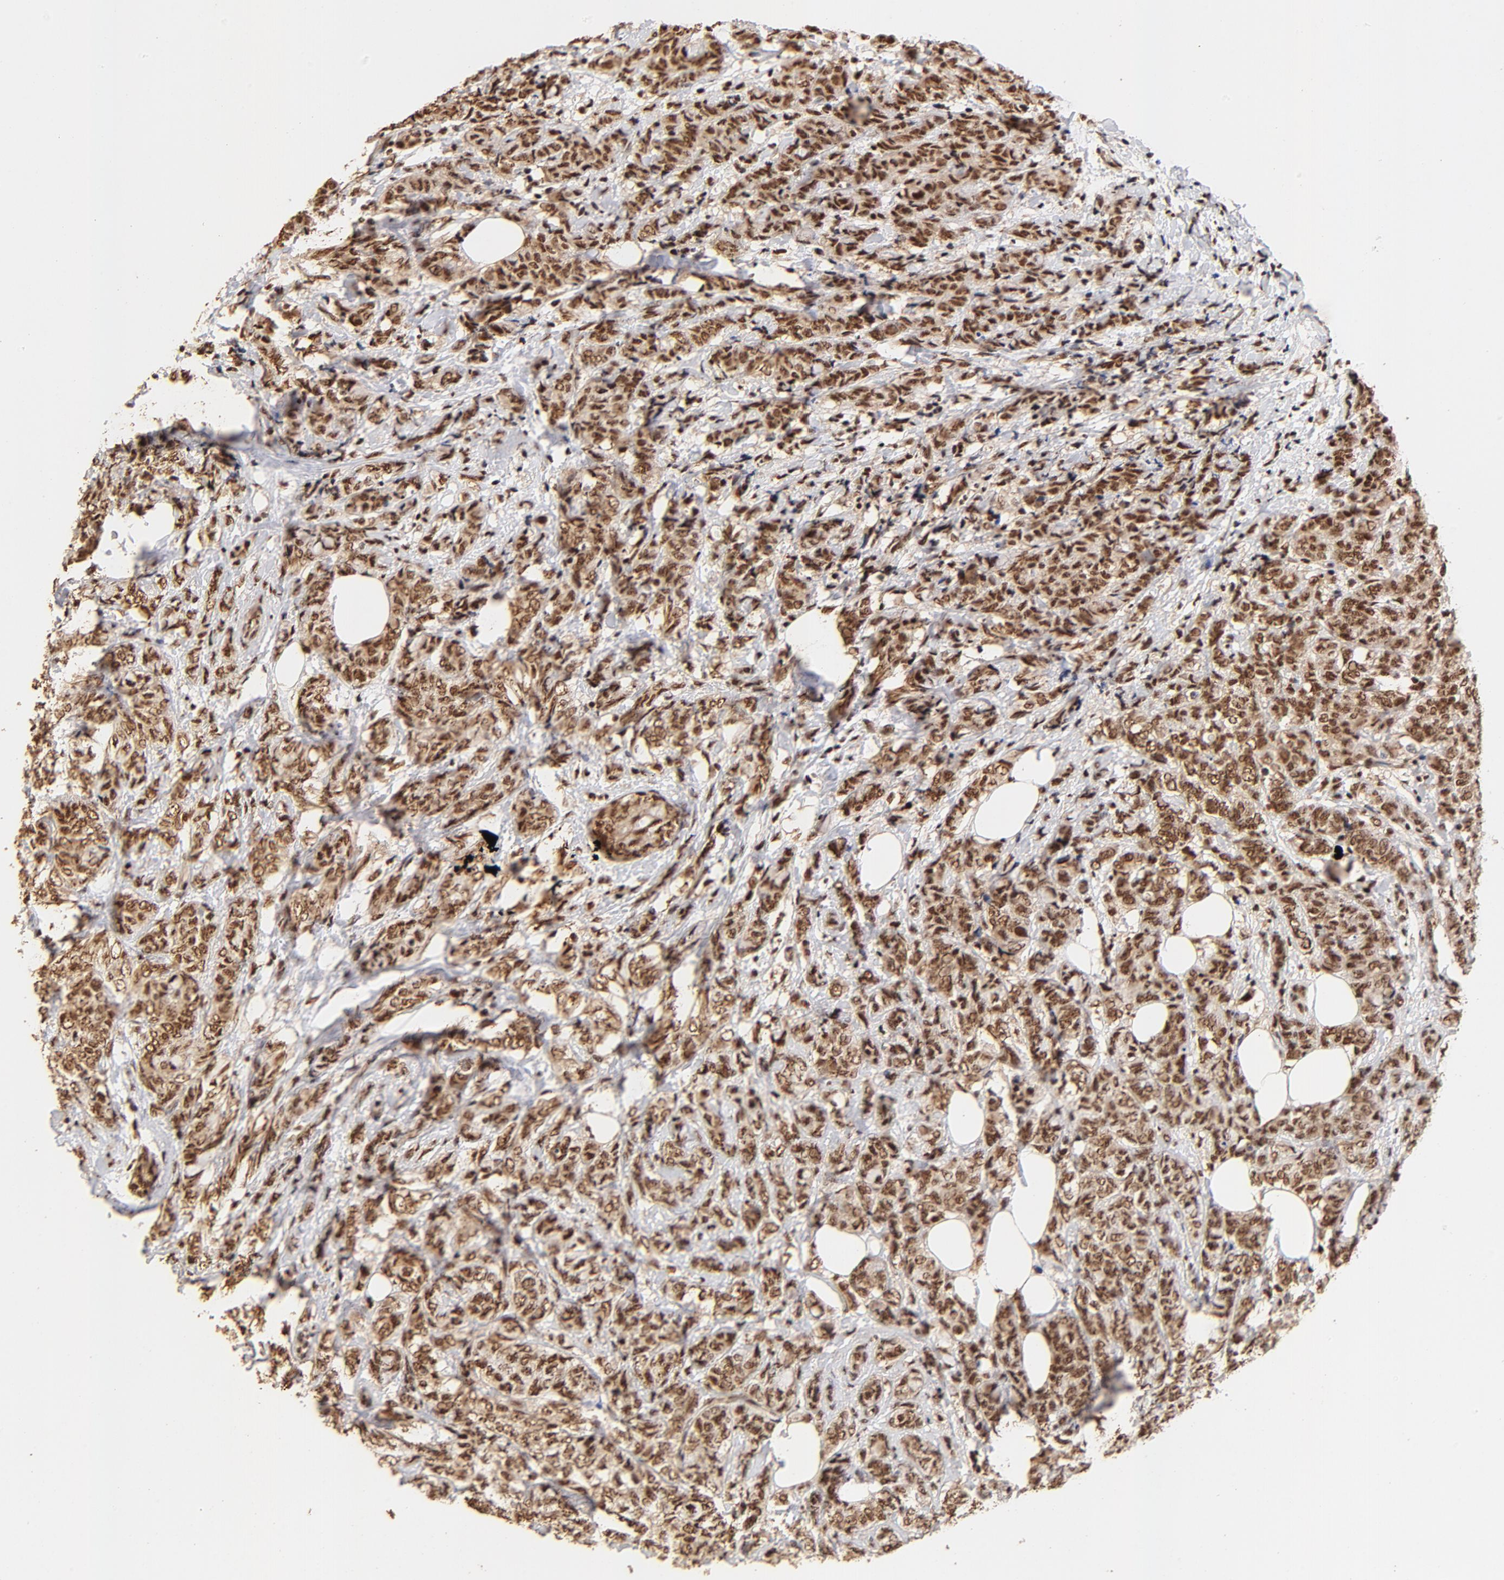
{"staining": {"intensity": "strong", "quantity": ">75%", "location": "cytoplasmic/membranous,nuclear"}, "tissue": "breast cancer", "cell_type": "Tumor cells", "image_type": "cancer", "snomed": [{"axis": "morphology", "description": "Lobular carcinoma"}, {"axis": "topography", "description": "Breast"}], "caption": "Immunohistochemical staining of human breast cancer (lobular carcinoma) shows high levels of strong cytoplasmic/membranous and nuclear staining in about >75% of tumor cells.", "gene": "MED12", "patient": {"sex": "female", "age": 60}}